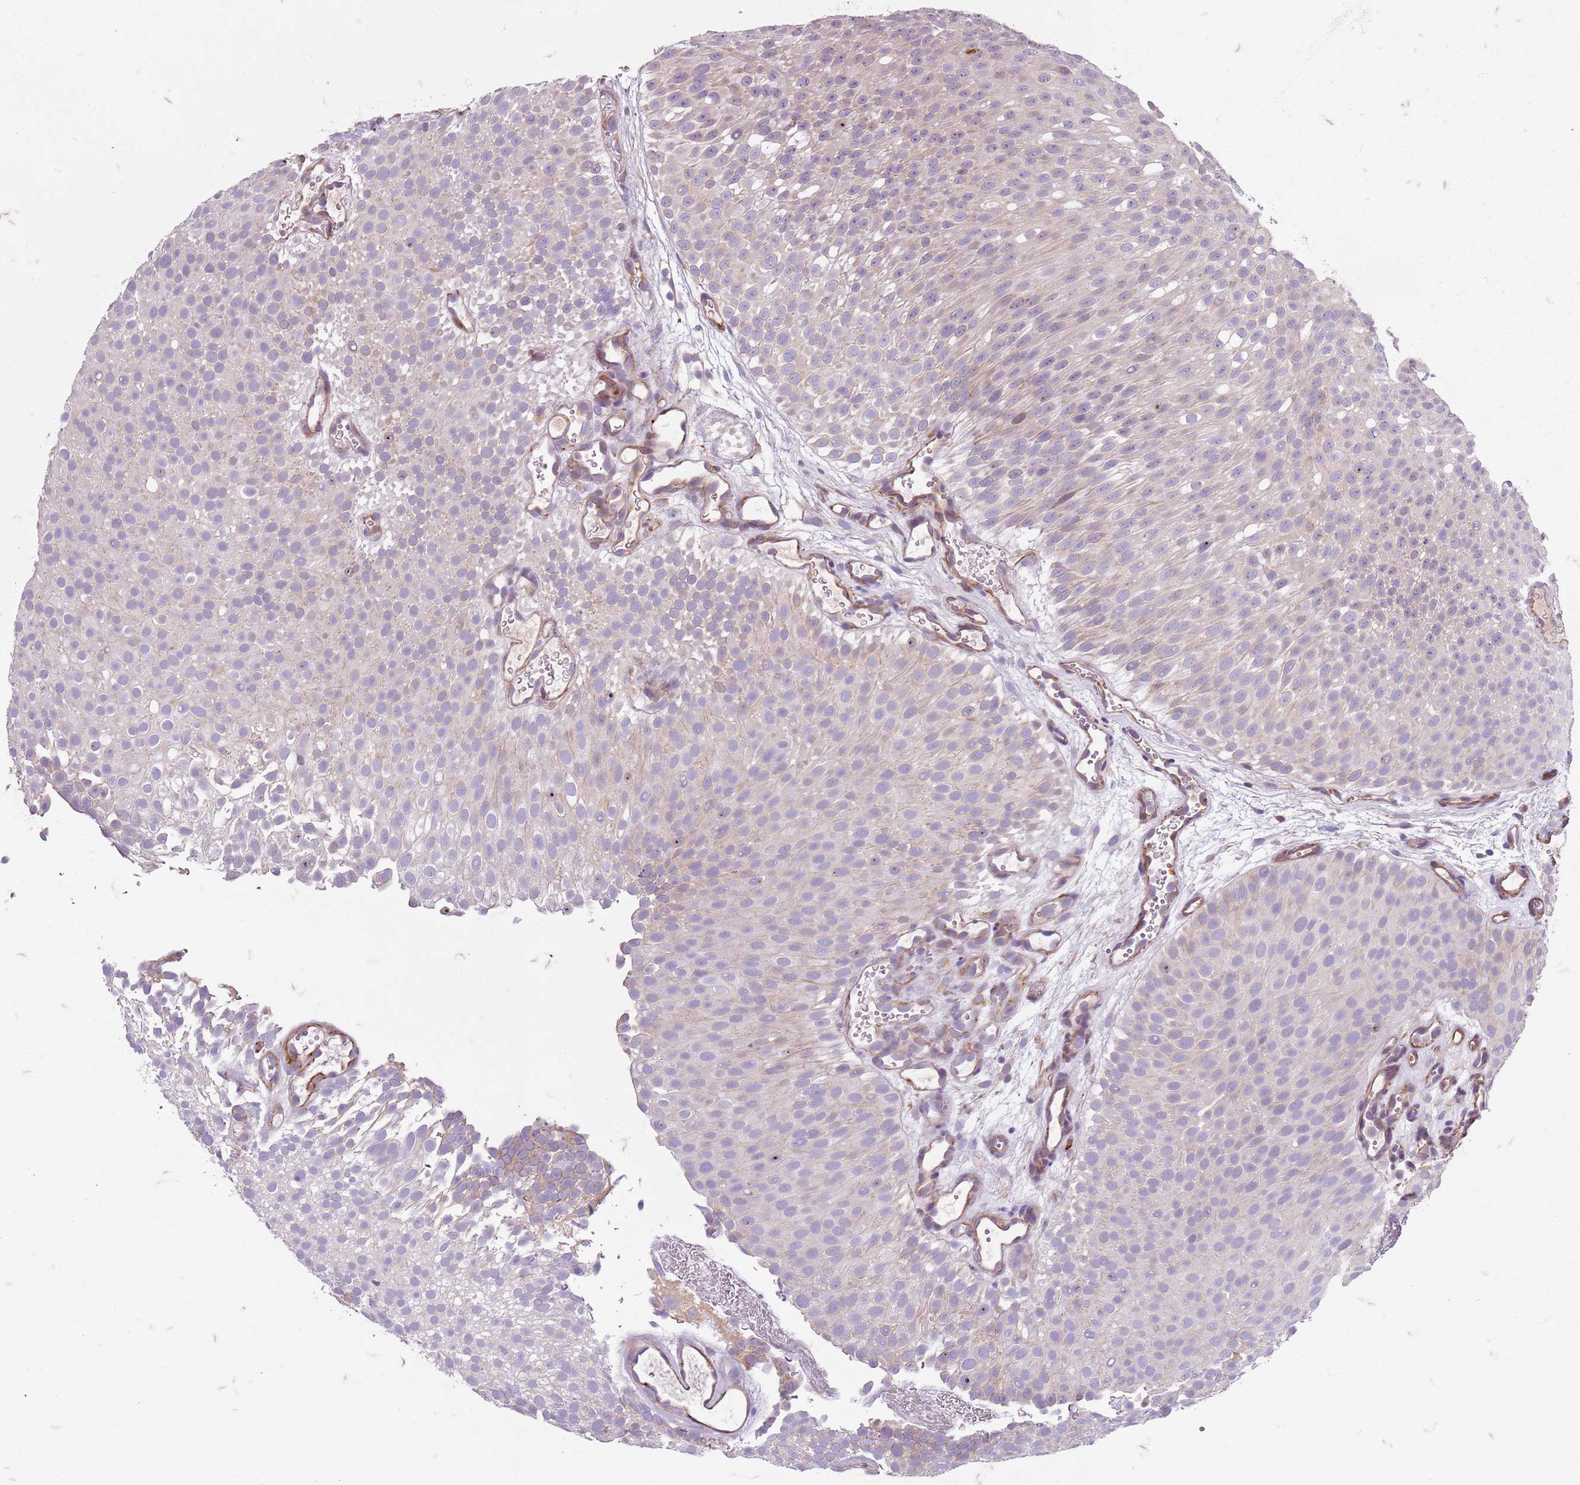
{"staining": {"intensity": "negative", "quantity": "none", "location": "none"}, "tissue": "urothelial cancer", "cell_type": "Tumor cells", "image_type": "cancer", "snomed": [{"axis": "morphology", "description": "Urothelial carcinoma, Low grade"}, {"axis": "topography", "description": "Urinary bladder"}], "caption": "This is an immunohistochemistry photomicrograph of urothelial carcinoma (low-grade). There is no positivity in tumor cells.", "gene": "TAS2R38", "patient": {"sex": "male", "age": 78}}